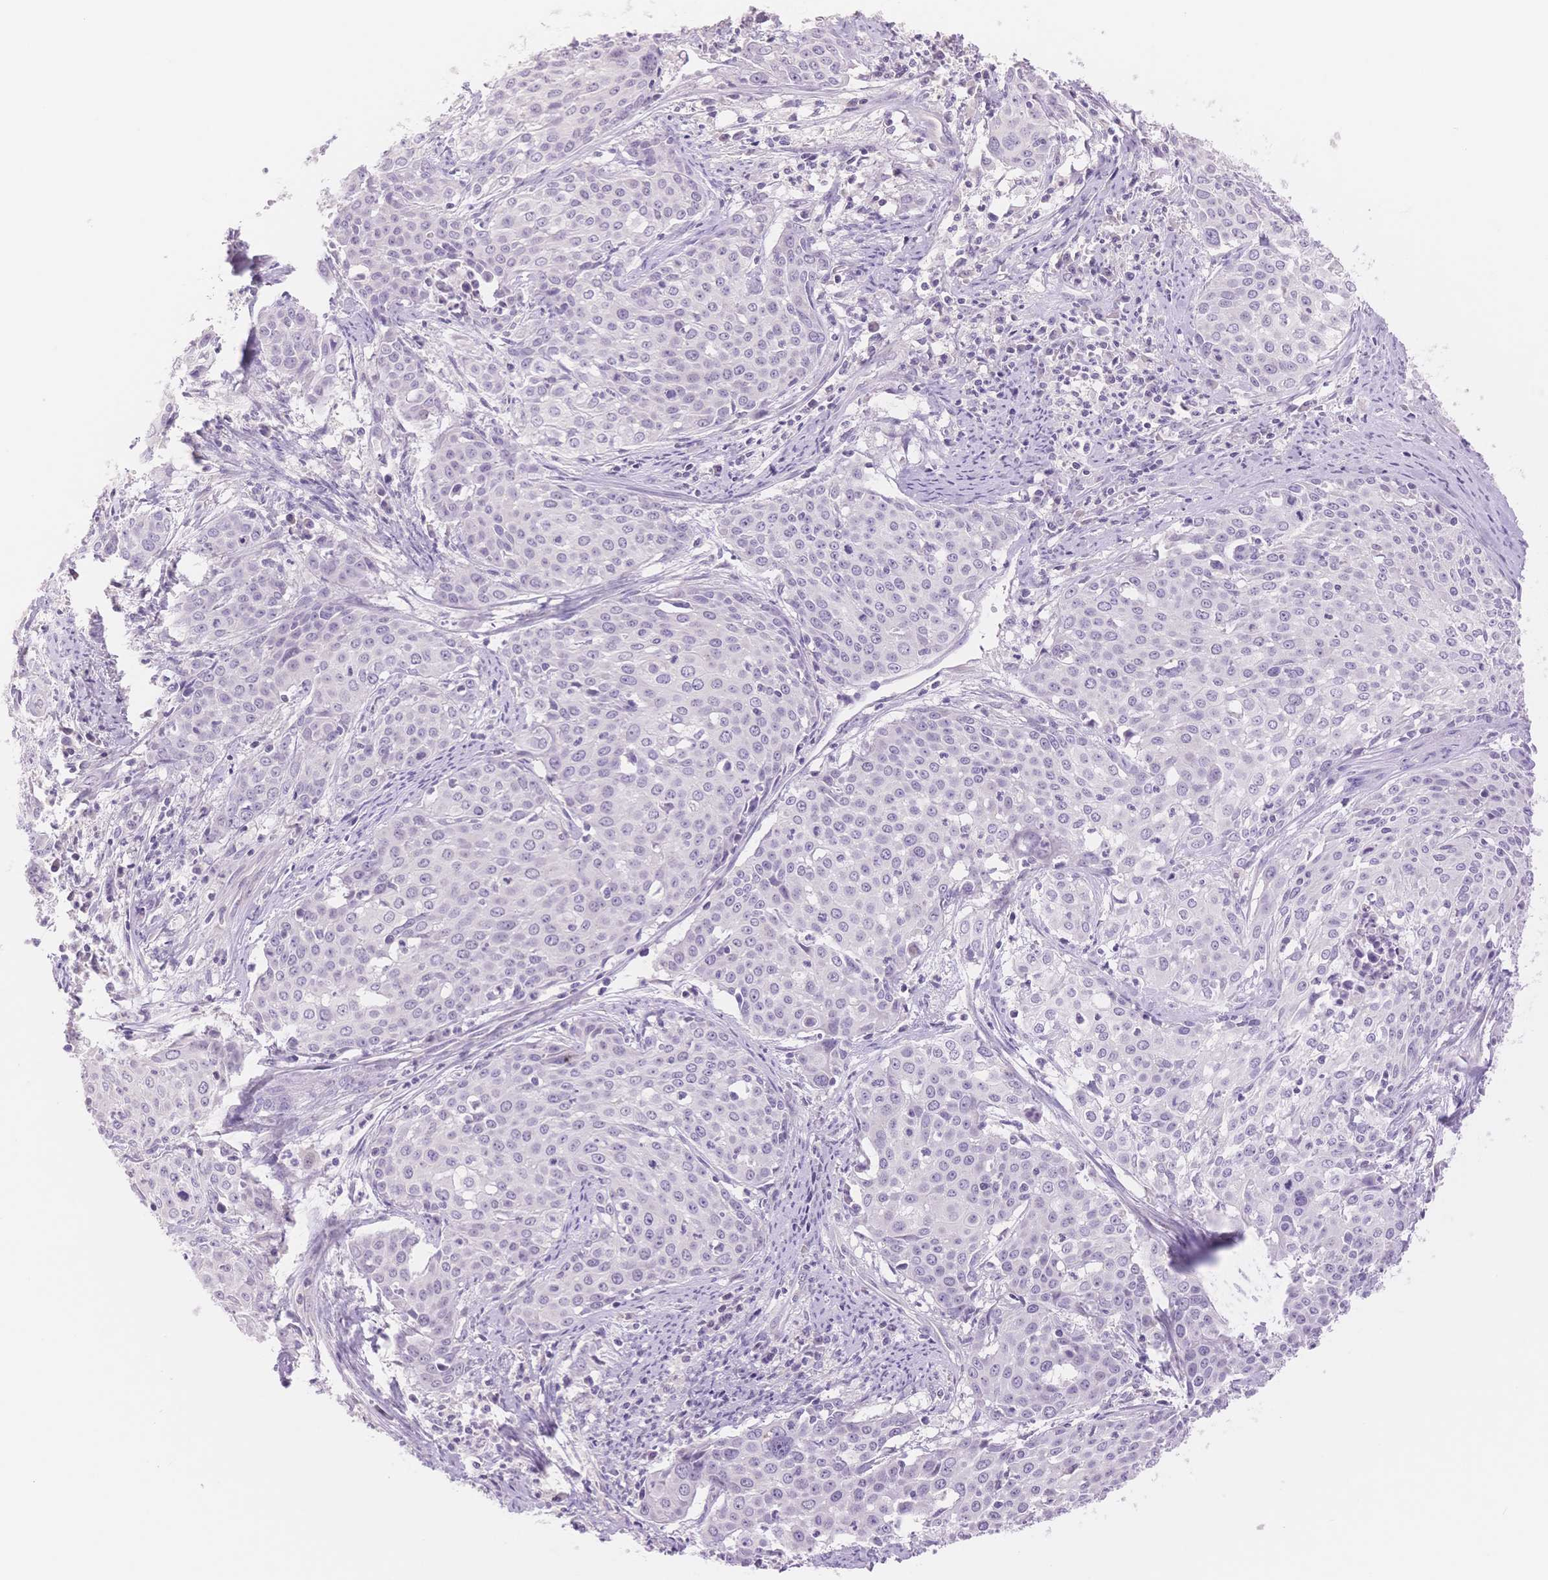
{"staining": {"intensity": "negative", "quantity": "none", "location": "none"}, "tissue": "cervical cancer", "cell_type": "Tumor cells", "image_type": "cancer", "snomed": [{"axis": "morphology", "description": "Squamous cell carcinoma, NOS"}, {"axis": "topography", "description": "Cervix"}], "caption": "High magnification brightfield microscopy of cervical cancer stained with DAB (3,3'-diaminobenzidine) (brown) and counterstained with hematoxylin (blue): tumor cells show no significant positivity.", "gene": "MYOM1", "patient": {"sex": "female", "age": 39}}